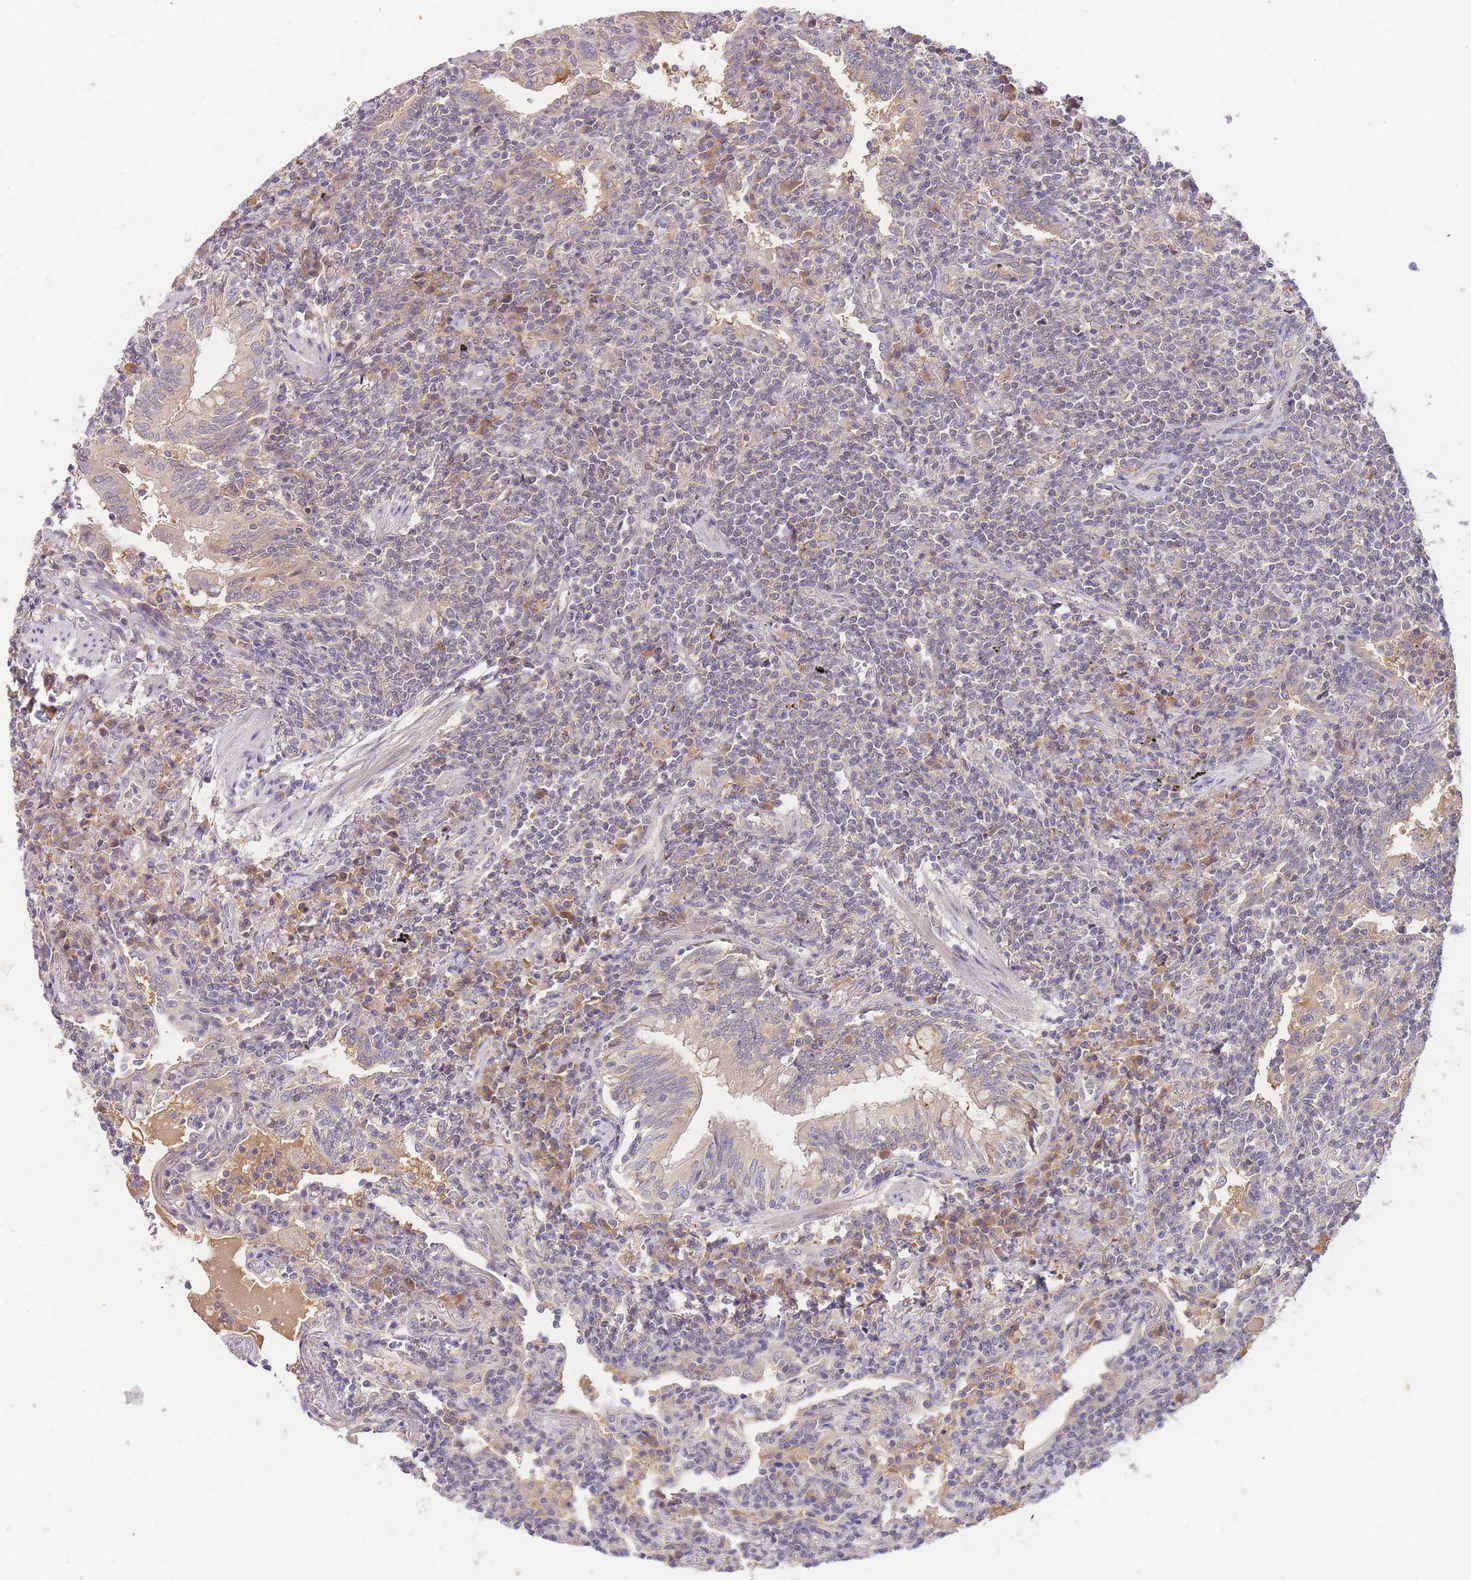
{"staining": {"intensity": "negative", "quantity": "none", "location": "none"}, "tissue": "lymphoma", "cell_type": "Tumor cells", "image_type": "cancer", "snomed": [{"axis": "morphology", "description": "Malignant lymphoma, non-Hodgkin's type, Low grade"}, {"axis": "topography", "description": "Lung"}], "caption": "Protein analysis of lymphoma exhibits no significant staining in tumor cells. Nuclei are stained in blue.", "gene": "ZNF577", "patient": {"sex": "female", "age": 71}}